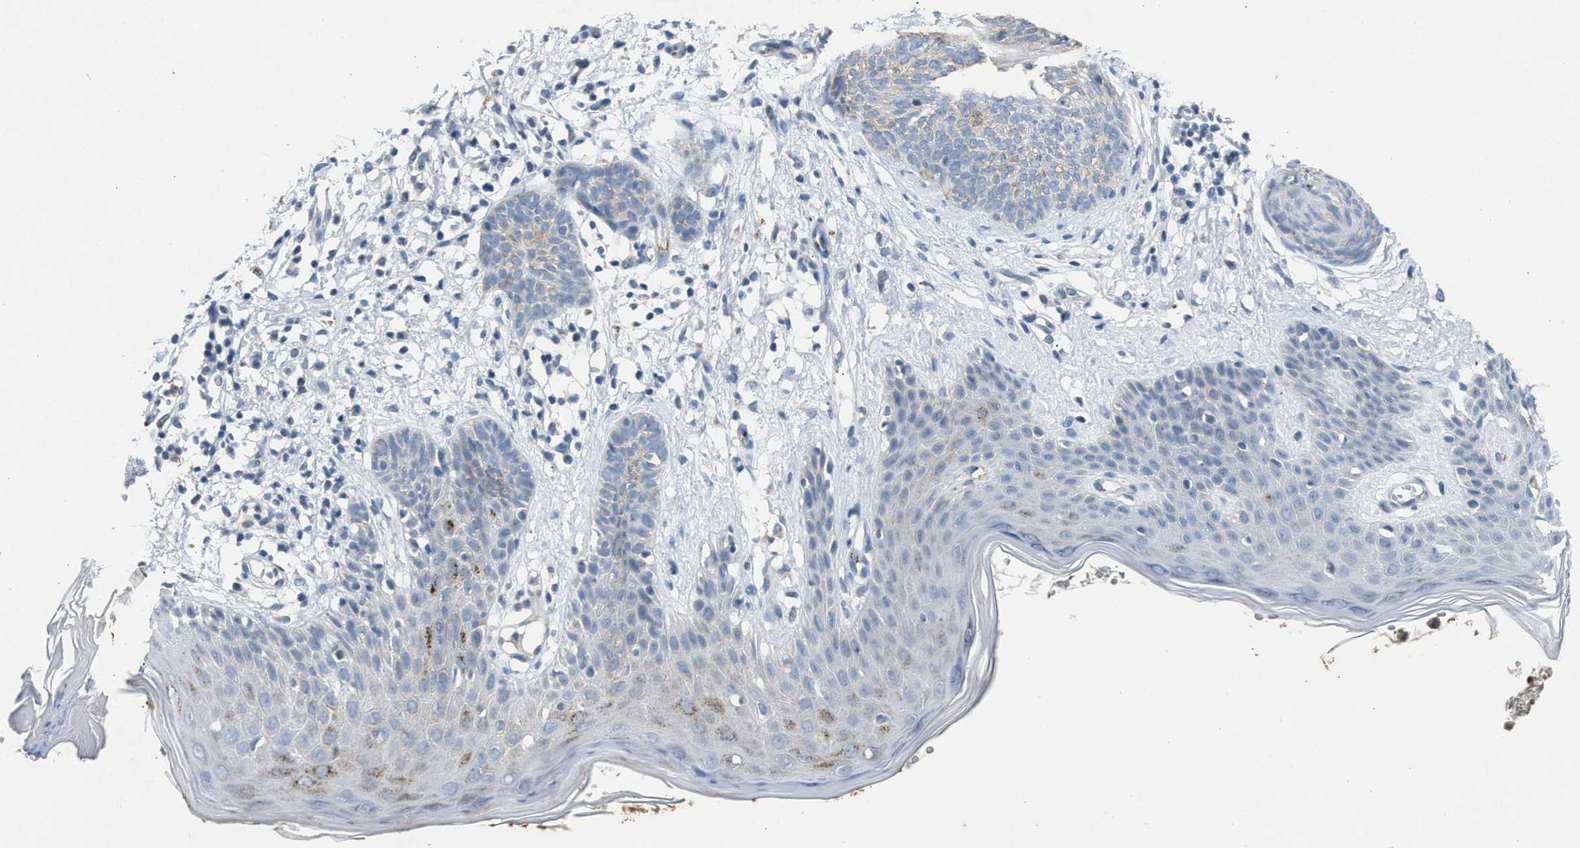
{"staining": {"intensity": "weak", "quantity": "<25%", "location": "cytoplasmic/membranous"}, "tissue": "skin cancer", "cell_type": "Tumor cells", "image_type": "cancer", "snomed": [{"axis": "morphology", "description": "Basal cell carcinoma"}, {"axis": "topography", "description": "Skin"}], "caption": "Immunohistochemistry image of skin cancer stained for a protein (brown), which shows no expression in tumor cells. (DAB immunohistochemistry visualized using brightfield microscopy, high magnification).", "gene": "SLC5A5", "patient": {"sex": "female", "age": 59}}